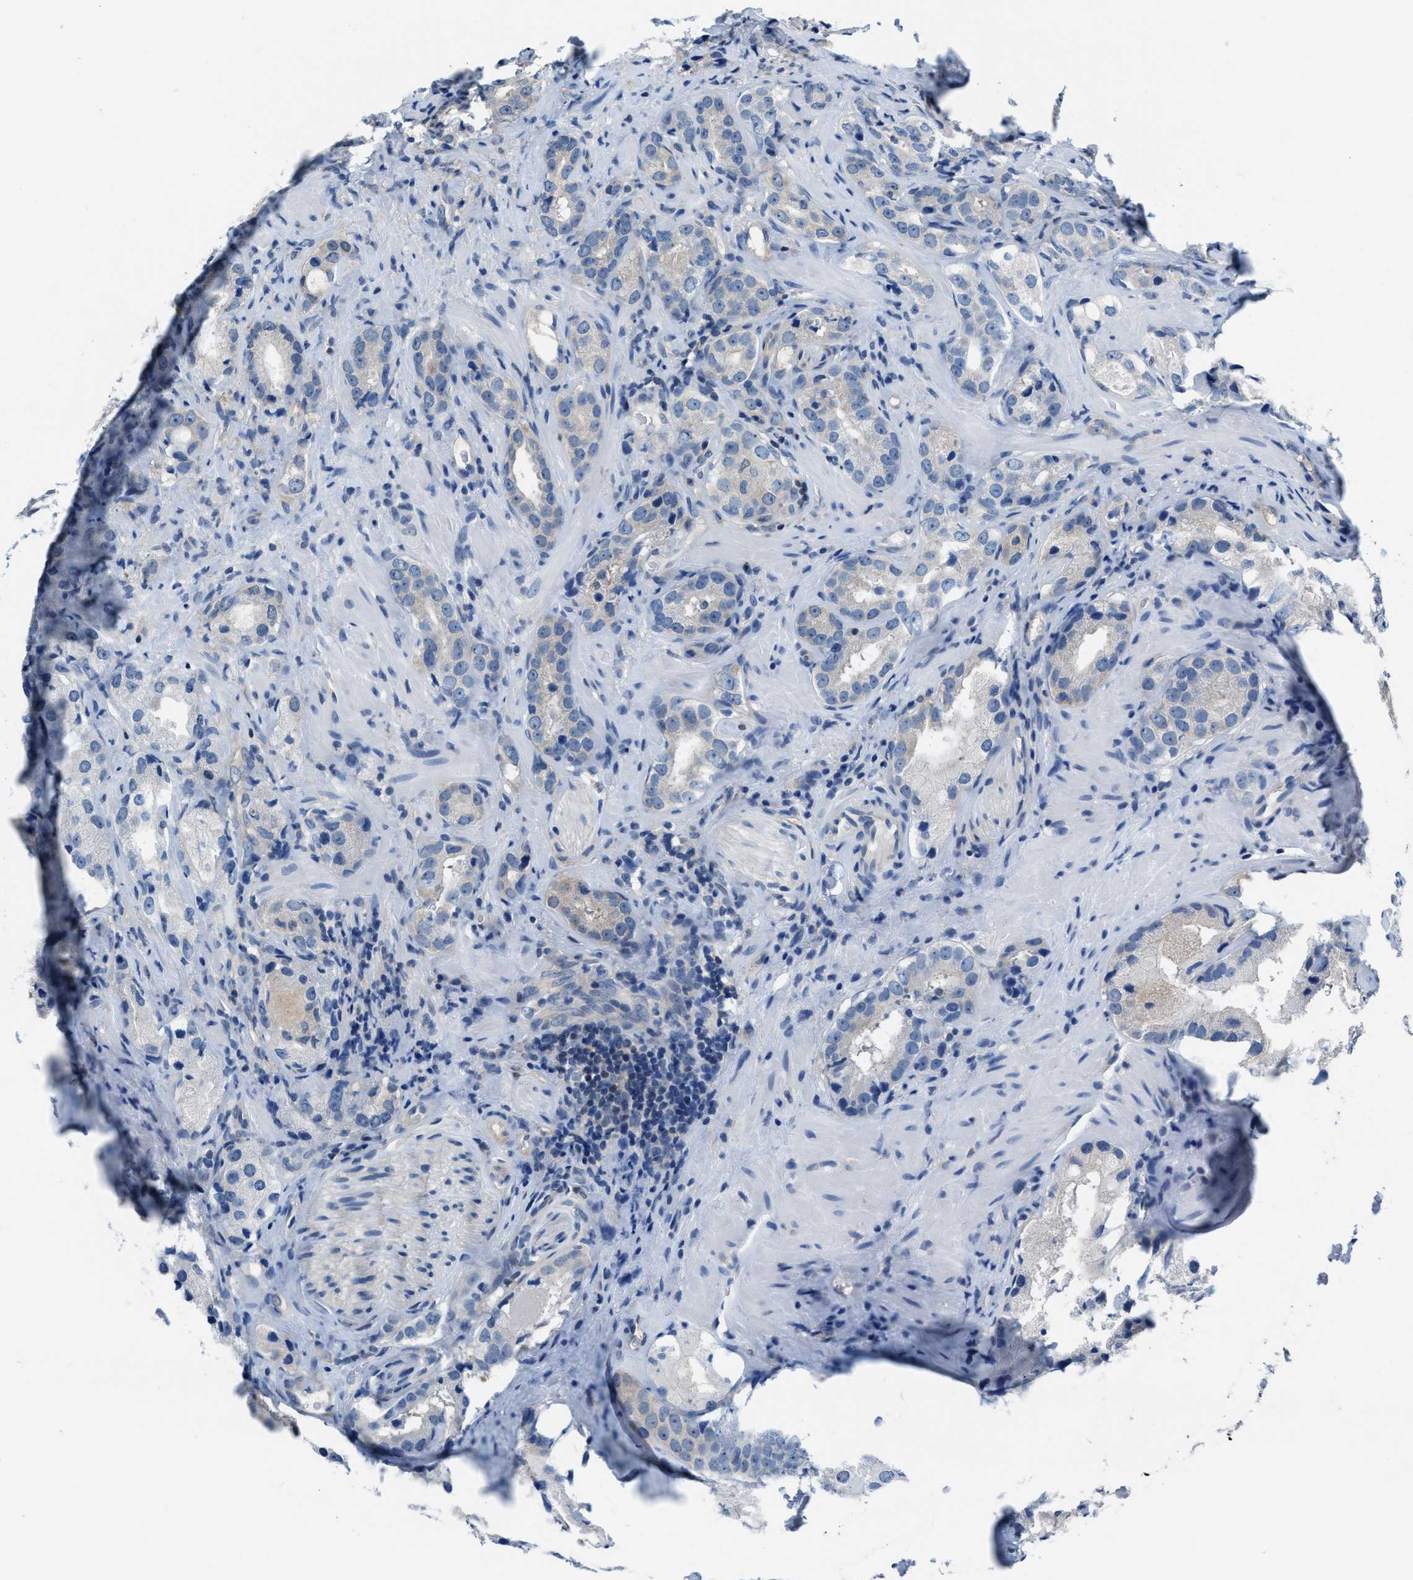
{"staining": {"intensity": "negative", "quantity": "none", "location": "none"}, "tissue": "prostate cancer", "cell_type": "Tumor cells", "image_type": "cancer", "snomed": [{"axis": "morphology", "description": "Adenocarcinoma, High grade"}, {"axis": "topography", "description": "Prostate"}], "caption": "This is an immunohistochemistry histopathology image of high-grade adenocarcinoma (prostate). There is no positivity in tumor cells.", "gene": "NUDT5", "patient": {"sex": "male", "age": 63}}